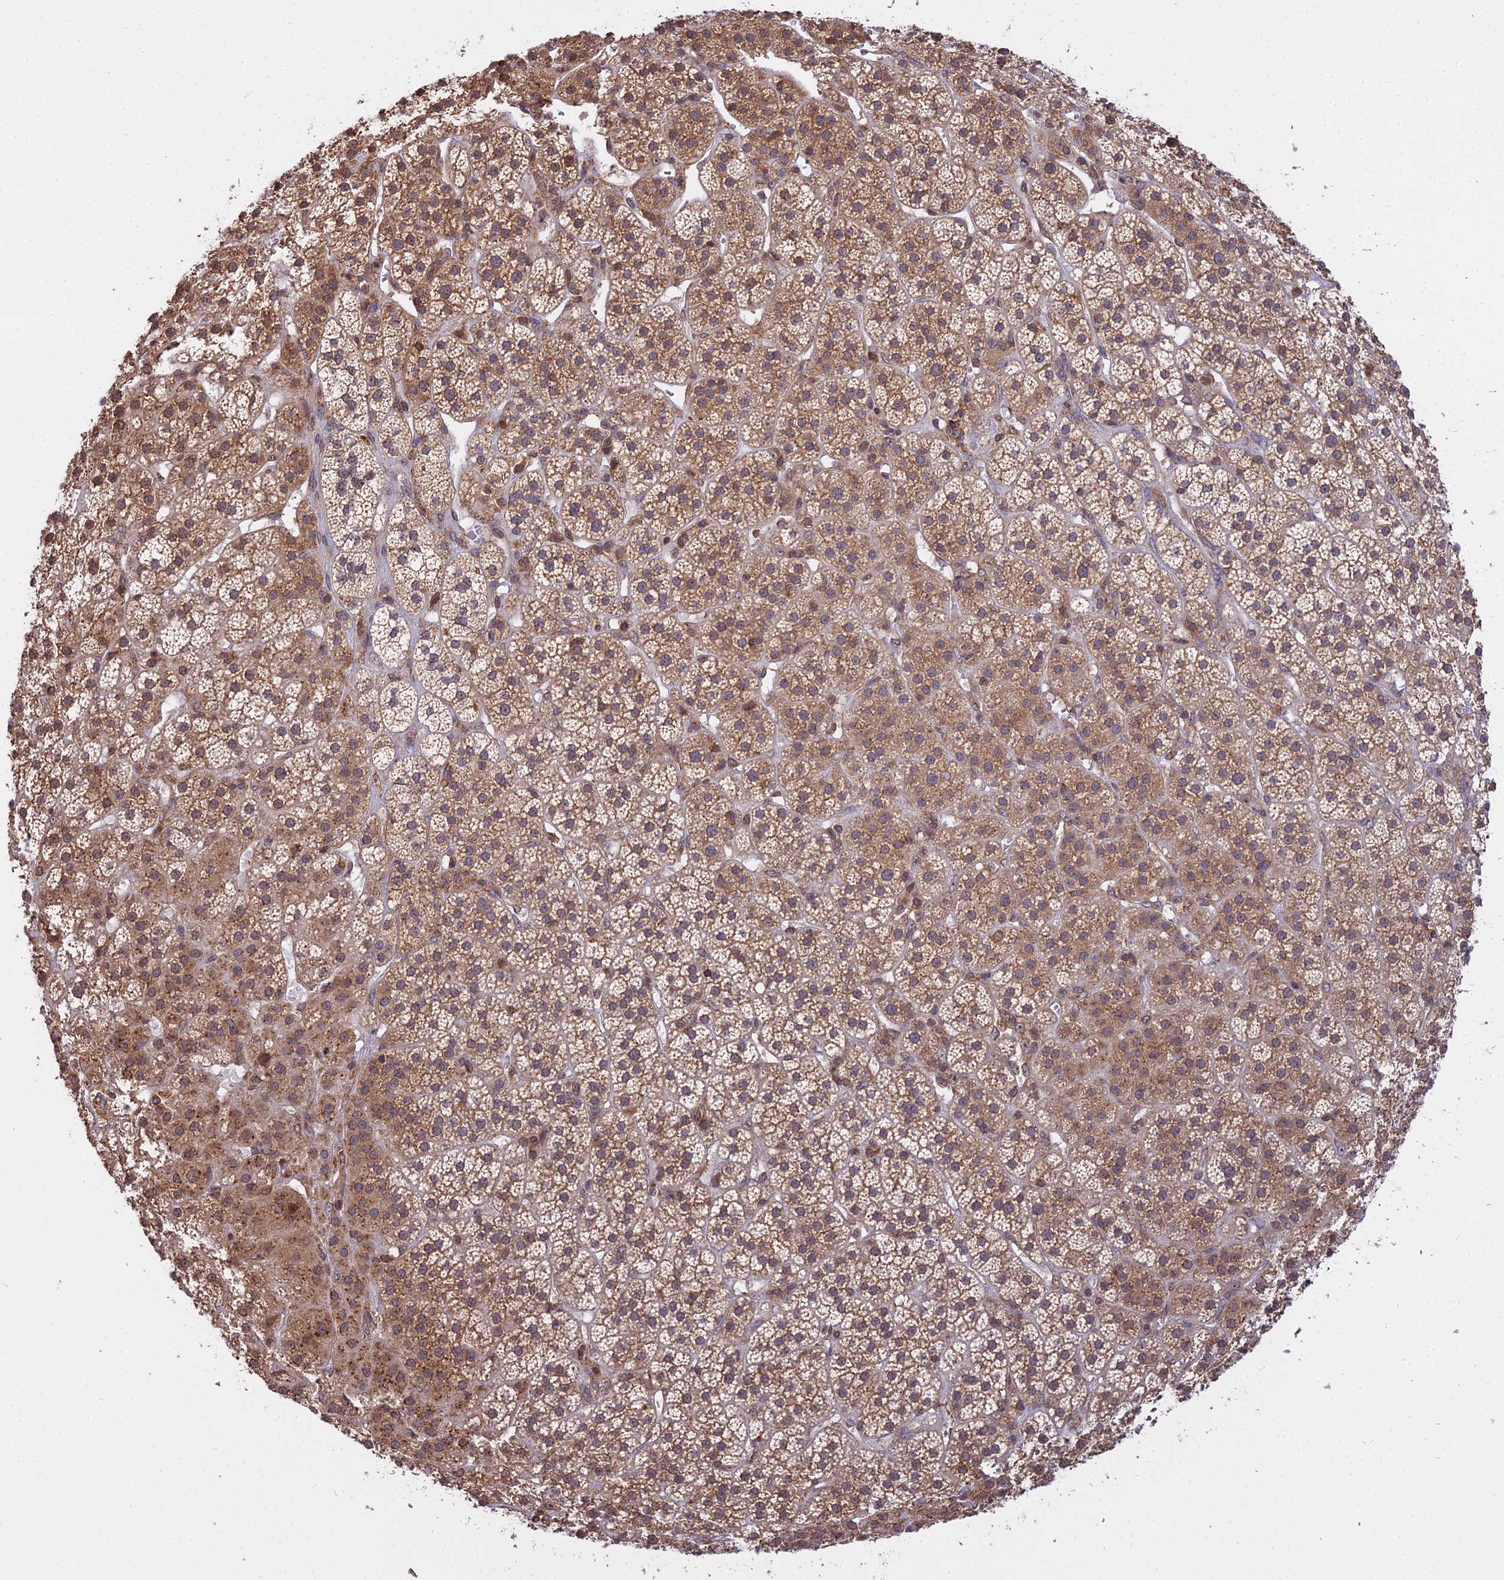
{"staining": {"intensity": "moderate", "quantity": ">75%", "location": "cytoplasmic/membranous"}, "tissue": "adrenal gland", "cell_type": "Glandular cells", "image_type": "normal", "snomed": [{"axis": "morphology", "description": "Normal tissue, NOS"}, {"axis": "topography", "description": "Adrenal gland"}], "caption": "Brown immunohistochemical staining in normal adrenal gland shows moderate cytoplasmic/membranous expression in about >75% of glandular cells. (DAB = brown stain, brightfield microscopy at high magnification).", "gene": "RPL26", "patient": {"sex": "female", "age": 70}}